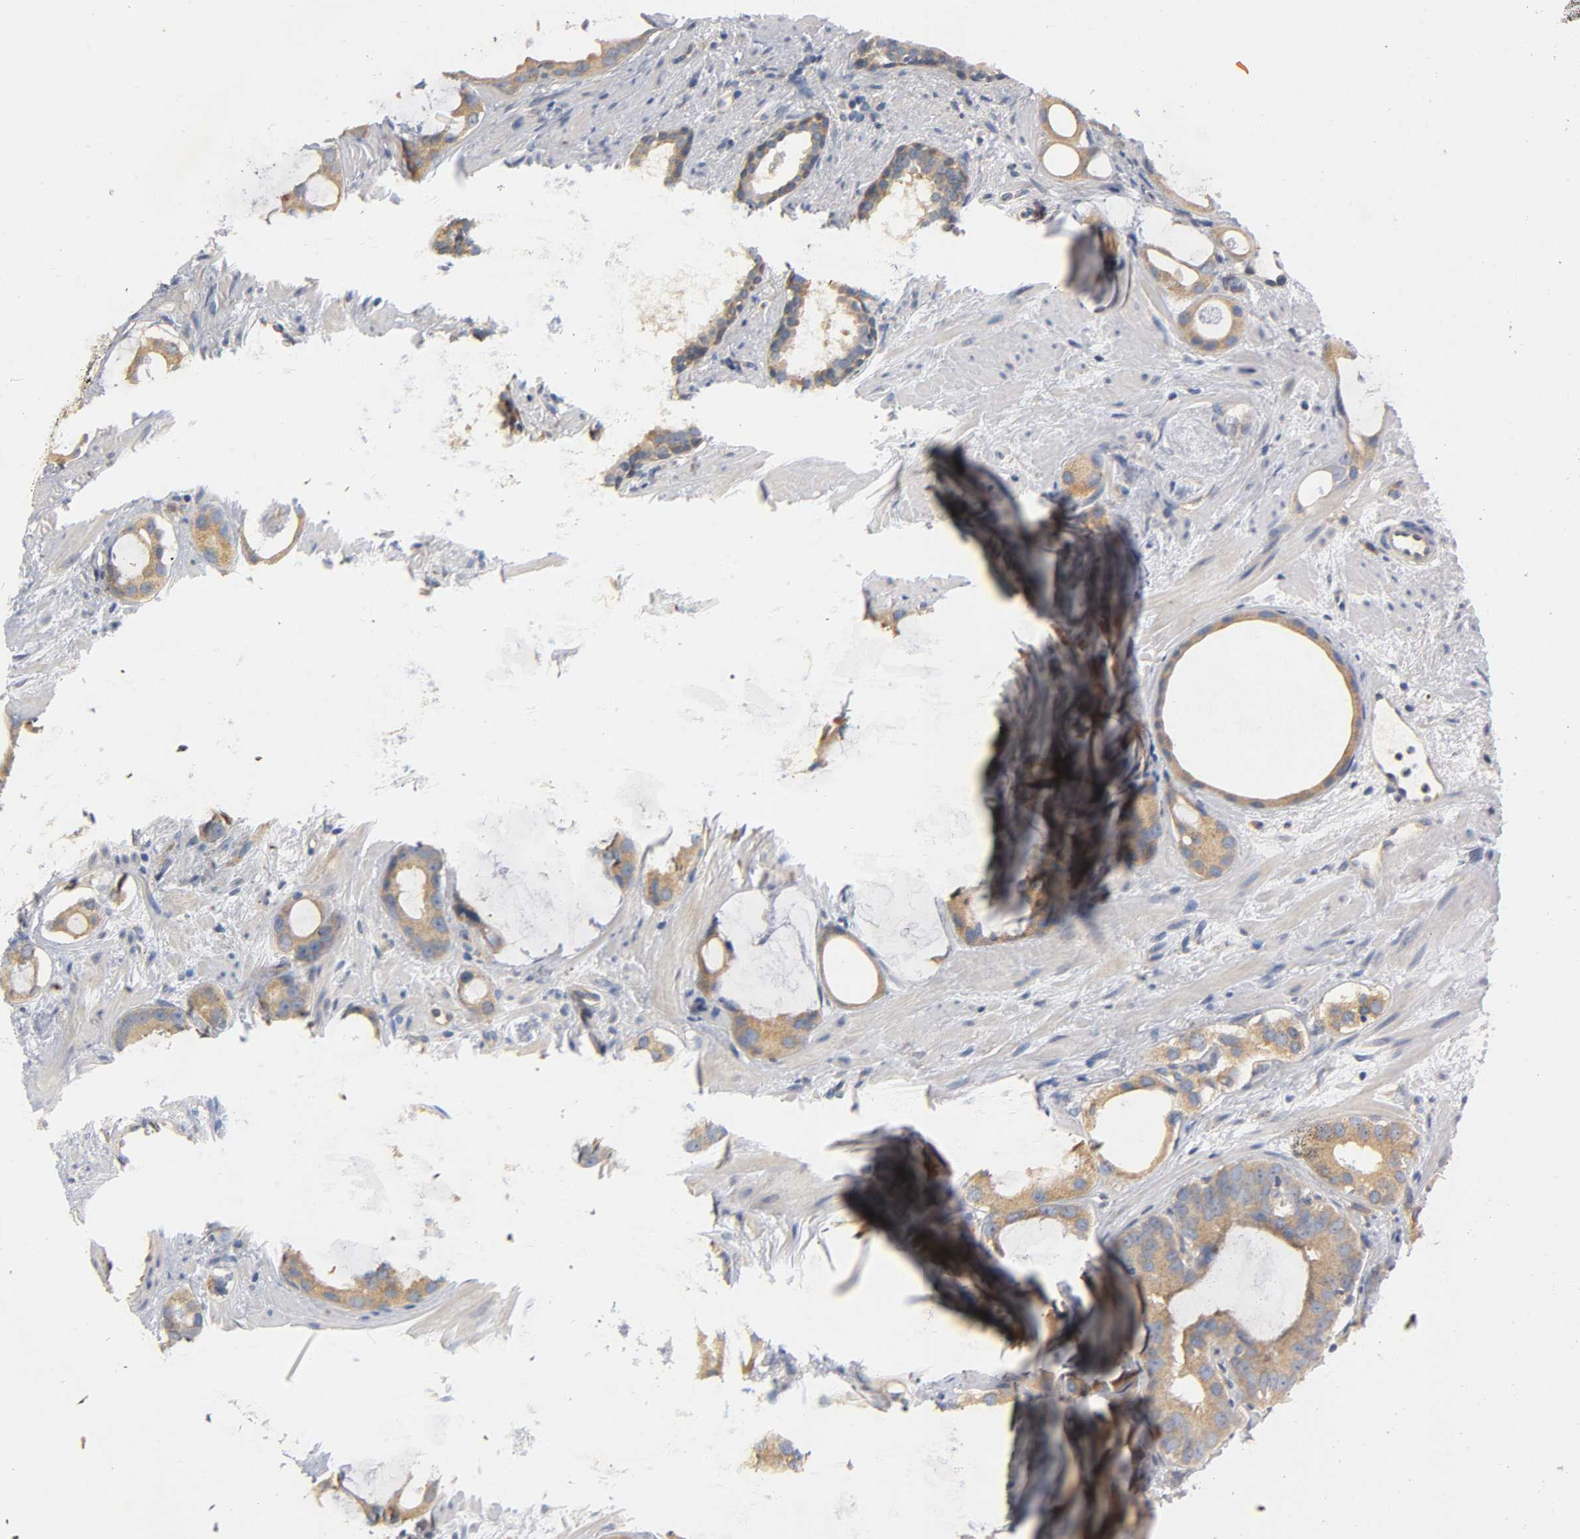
{"staining": {"intensity": "moderate", "quantity": ">75%", "location": "cytoplasmic/membranous"}, "tissue": "prostate cancer", "cell_type": "Tumor cells", "image_type": "cancer", "snomed": [{"axis": "morphology", "description": "Adenocarcinoma, Low grade"}, {"axis": "topography", "description": "Prostate"}], "caption": "This photomicrograph demonstrates prostate cancer stained with immunohistochemistry to label a protein in brown. The cytoplasmic/membranous of tumor cells show moderate positivity for the protein. Nuclei are counter-stained blue.", "gene": "HDAC6", "patient": {"sex": "male", "age": 57}}